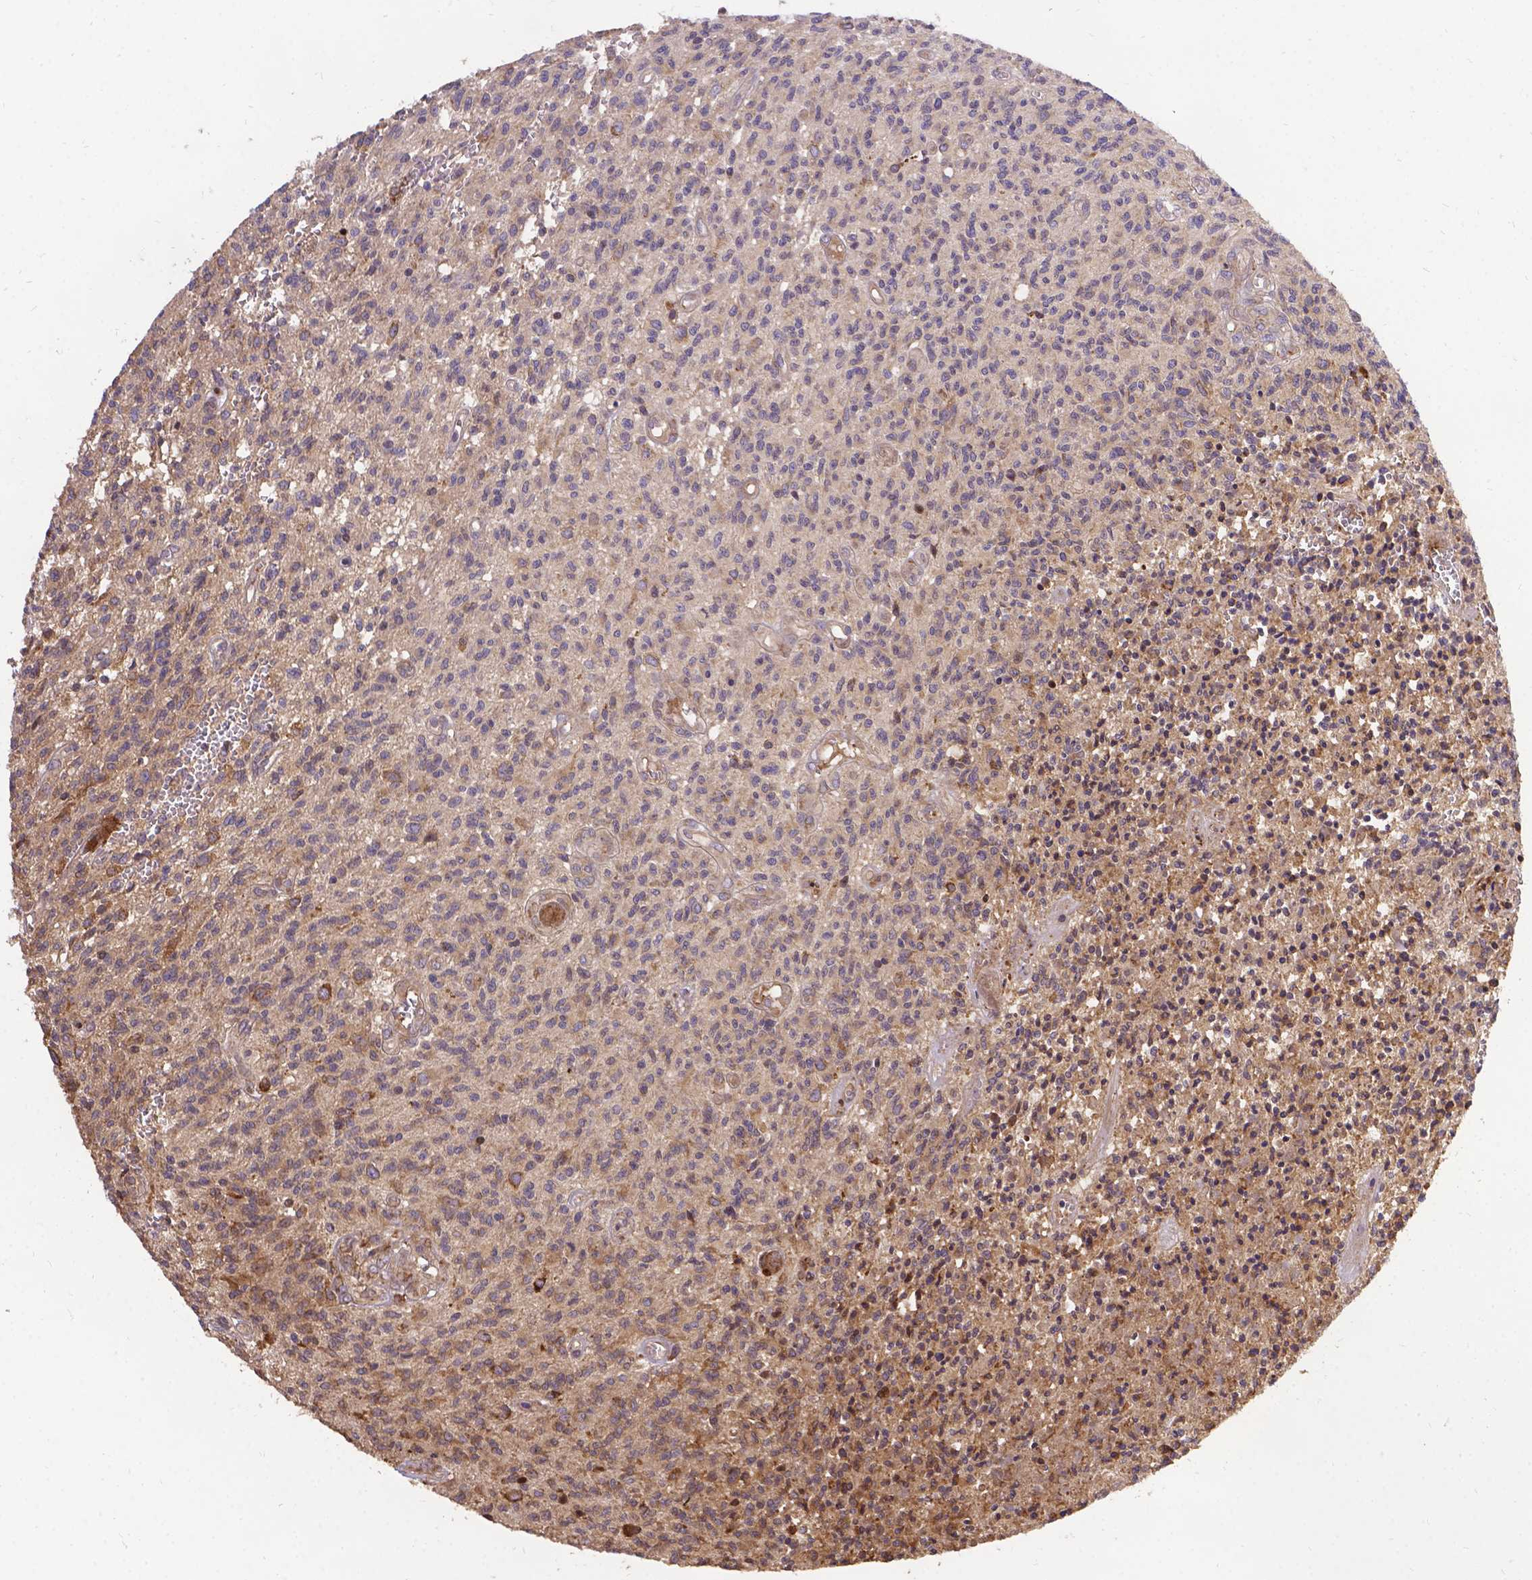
{"staining": {"intensity": "weak", "quantity": ">75%", "location": "cytoplasmic/membranous"}, "tissue": "glioma", "cell_type": "Tumor cells", "image_type": "cancer", "snomed": [{"axis": "morphology", "description": "Glioma, malignant, Low grade"}, {"axis": "topography", "description": "Brain"}], "caption": "Immunohistochemistry staining of malignant glioma (low-grade), which displays low levels of weak cytoplasmic/membranous positivity in about >75% of tumor cells indicating weak cytoplasmic/membranous protein expression. The staining was performed using DAB (3,3'-diaminobenzidine) (brown) for protein detection and nuclei were counterstained in hematoxylin (blue).", "gene": "DENND6A", "patient": {"sex": "male", "age": 64}}